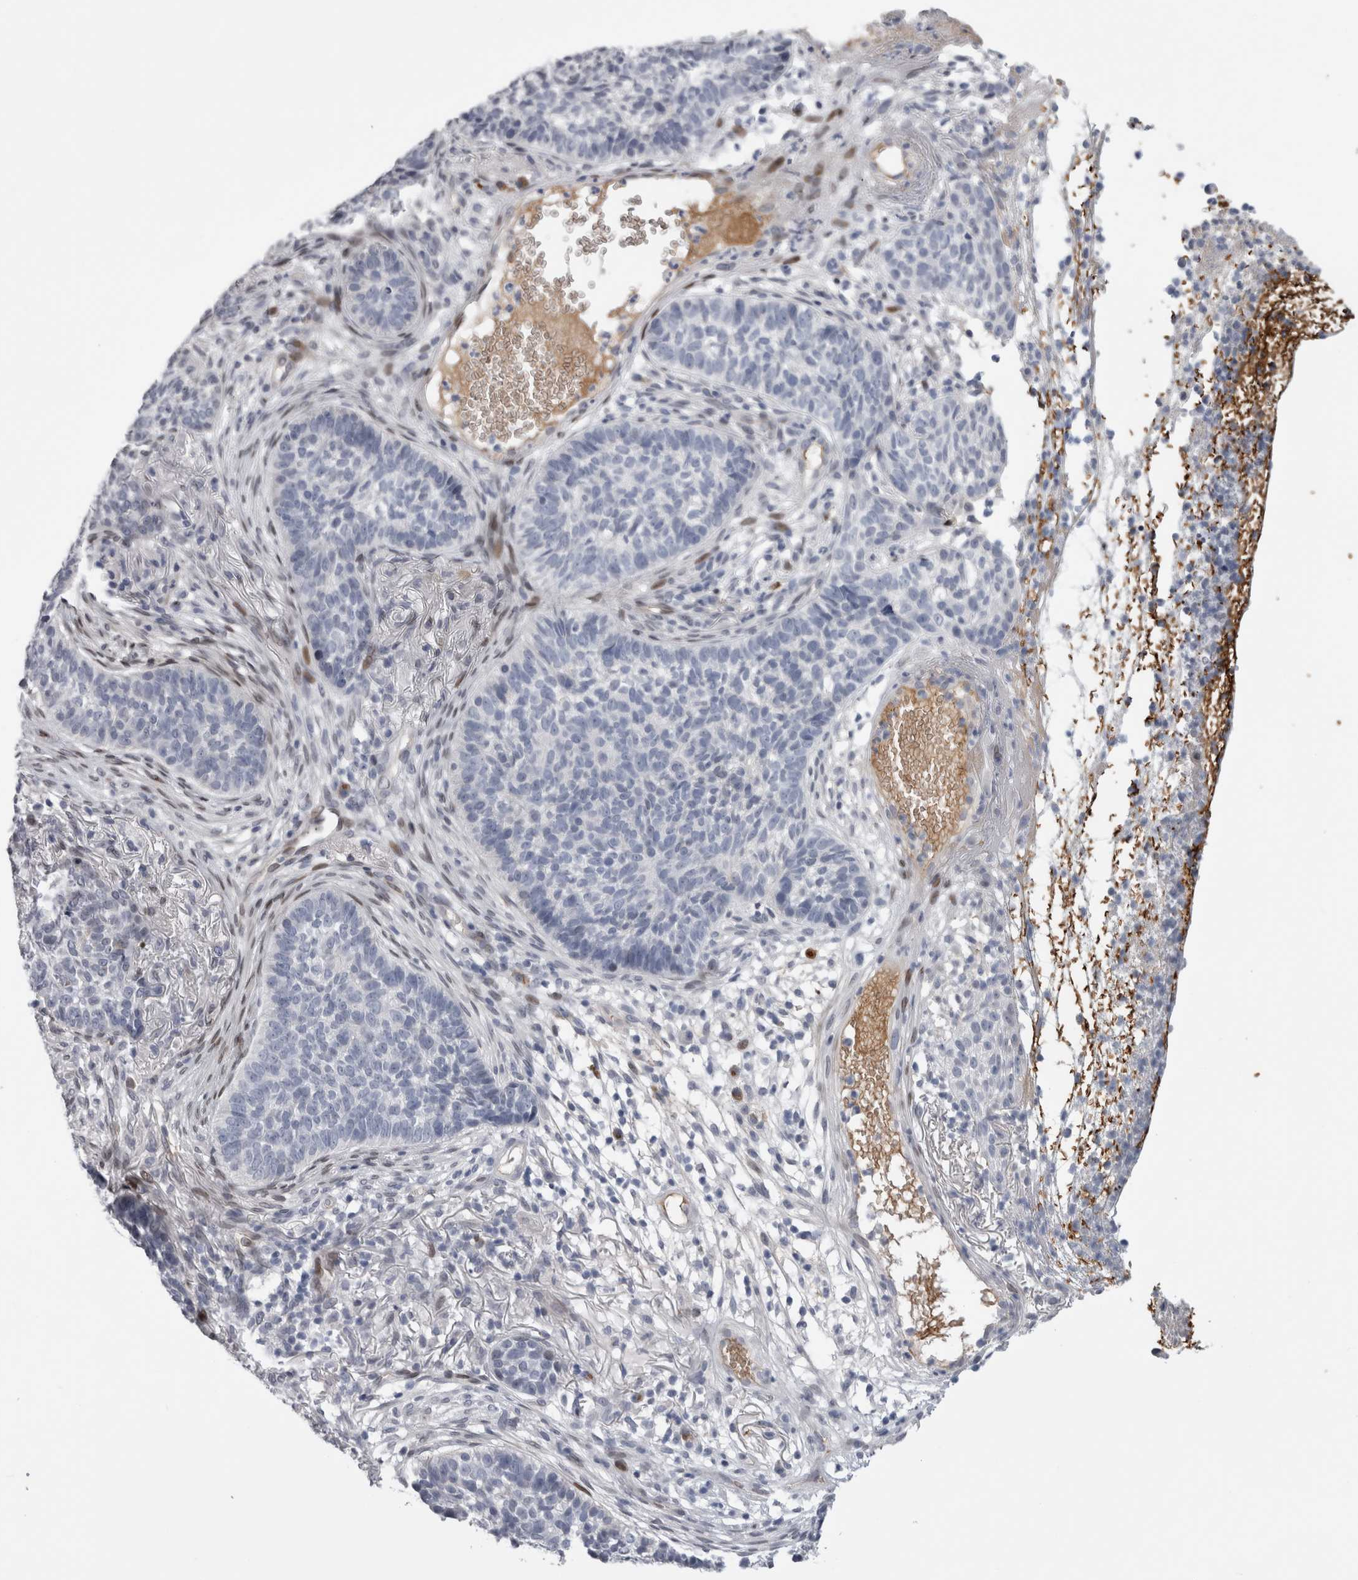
{"staining": {"intensity": "negative", "quantity": "none", "location": "none"}, "tissue": "skin cancer", "cell_type": "Tumor cells", "image_type": "cancer", "snomed": [{"axis": "morphology", "description": "Basal cell carcinoma"}, {"axis": "topography", "description": "Skin"}], "caption": "There is no significant positivity in tumor cells of basal cell carcinoma (skin). (DAB (3,3'-diaminobenzidine) immunohistochemistry visualized using brightfield microscopy, high magnification).", "gene": "DMTN", "patient": {"sex": "male", "age": 85}}